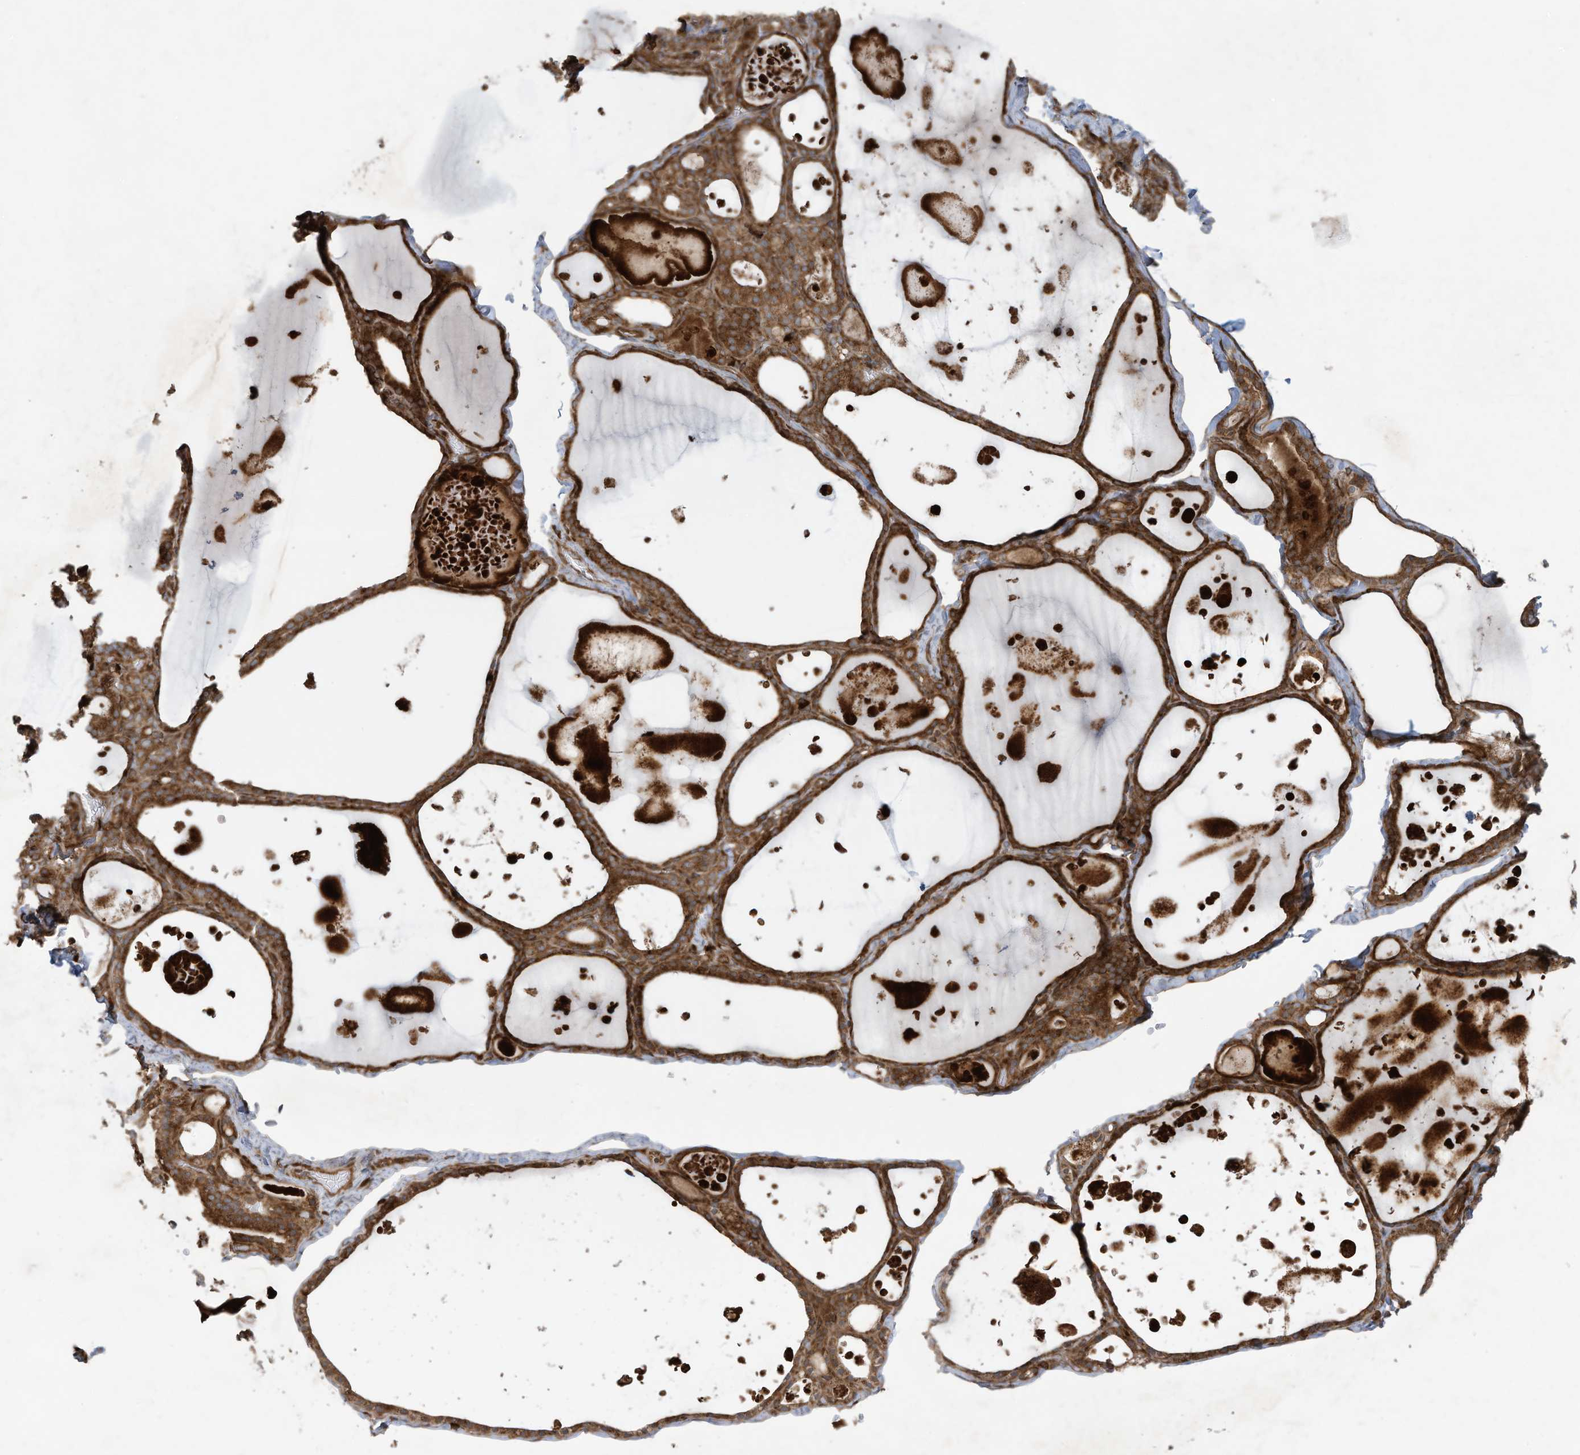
{"staining": {"intensity": "strong", "quantity": ">75%", "location": "cytoplasmic/membranous"}, "tissue": "thyroid gland", "cell_type": "Glandular cells", "image_type": "normal", "snomed": [{"axis": "morphology", "description": "Normal tissue, NOS"}, {"axis": "topography", "description": "Thyroid gland"}], "caption": "Brown immunohistochemical staining in benign thyroid gland displays strong cytoplasmic/membranous staining in about >75% of glandular cells. The staining was performed using DAB (3,3'-diaminobenzidine) to visualize the protein expression in brown, while the nuclei were stained in blue with hematoxylin (Magnification: 20x).", "gene": "DDIT4", "patient": {"sex": "male", "age": 56}}